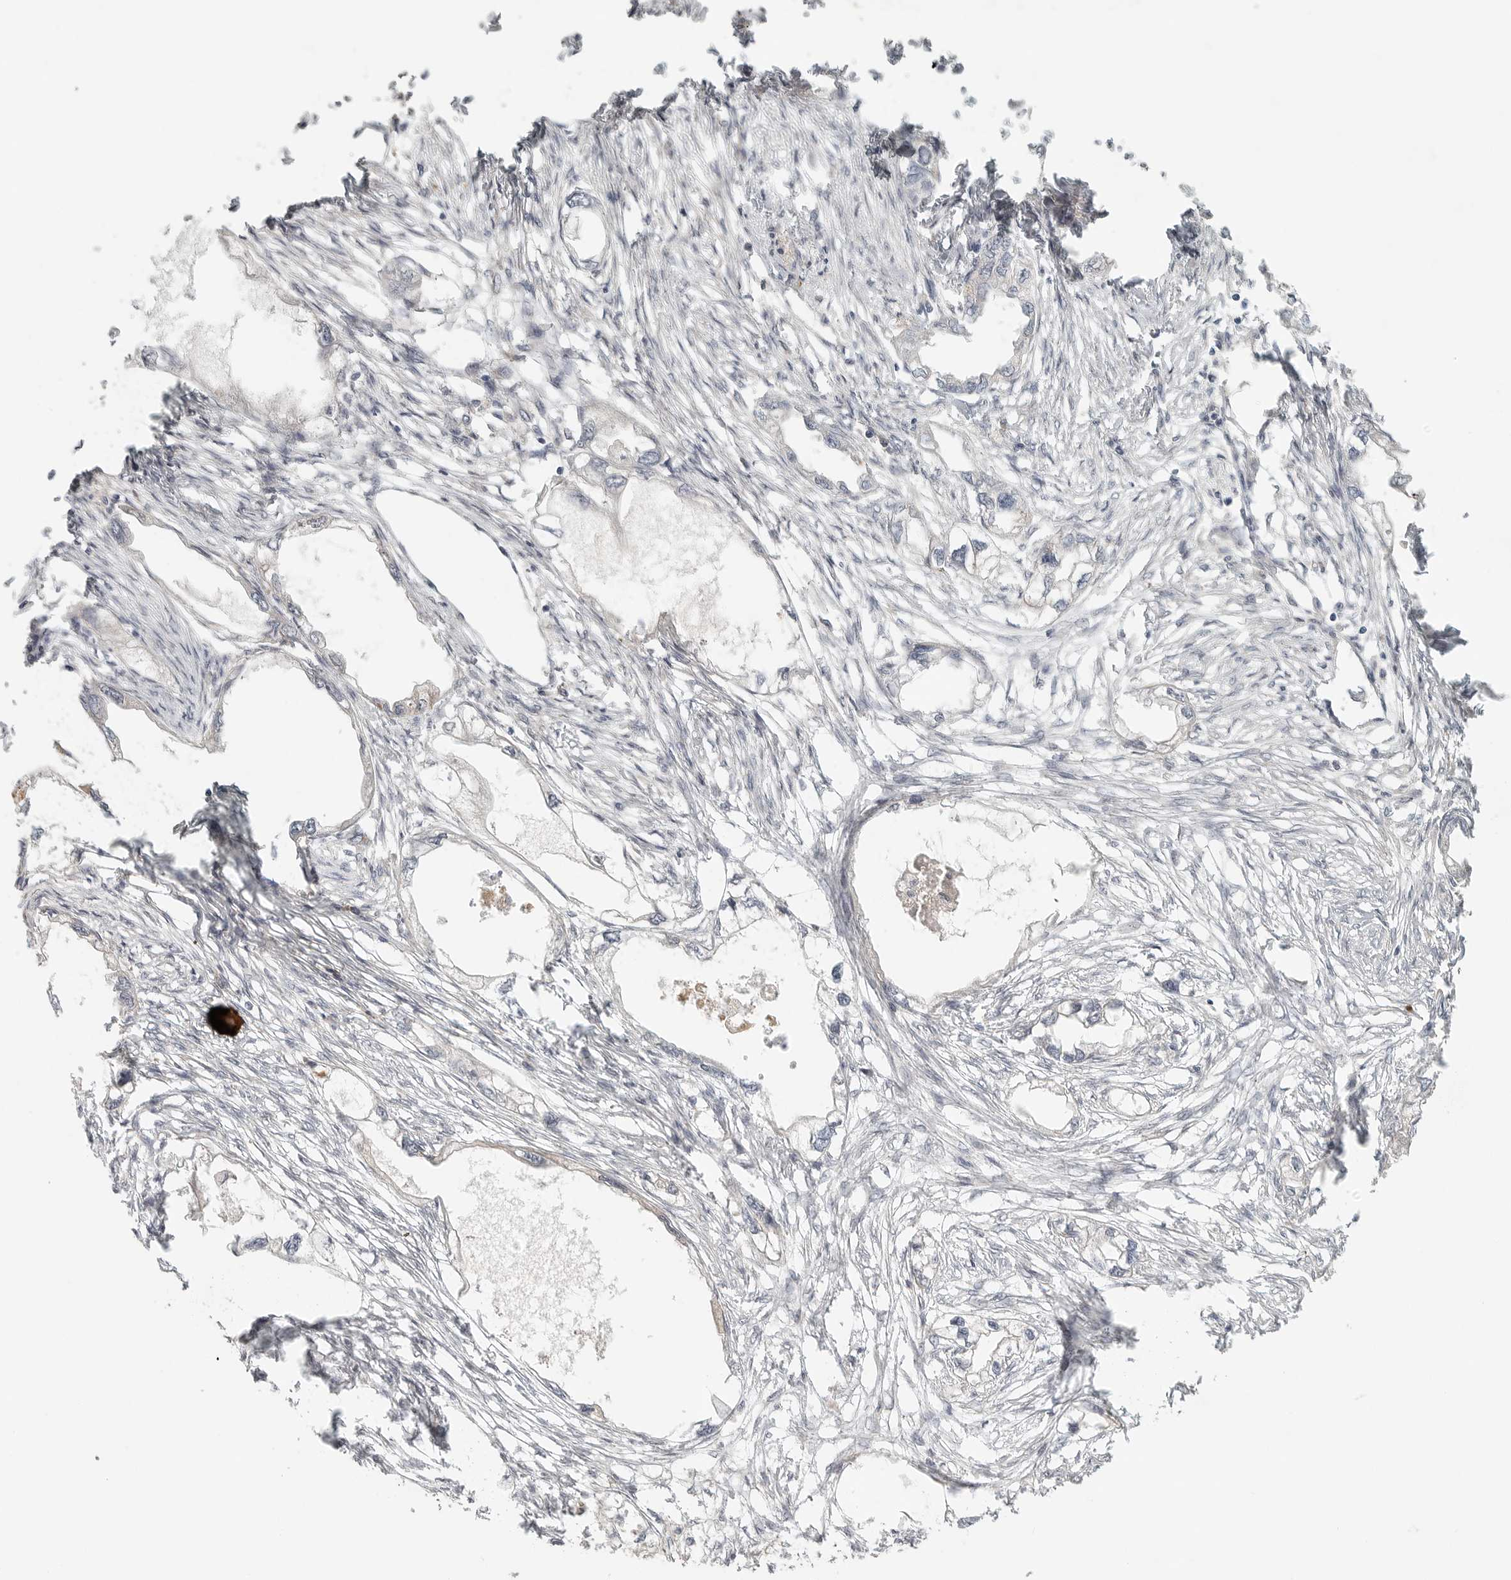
{"staining": {"intensity": "negative", "quantity": "none", "location": "none"}, "tissue": "endometrial cancer", "cell_type": "Tumor cells", "image_type": "cancer", "snomed": [{"axis": "morphology", "description": "Adenocarcinoma, NOS"}, {"axis": "morphology", "description": "Adenocarcinoma, metastatic, NOS"}, {"axis": "topography", "description": "Adipose tissue"}, {"axis": "topography", "description": "Endometrium"}], "caption": "Protein analysis of adenocarcinoma (endometrial) exhibits no significant positivity in tumor cells. Nuclei are stained in blue.", "gene": "HDAC6", "patient": {"sex": "female", "age": 67}}